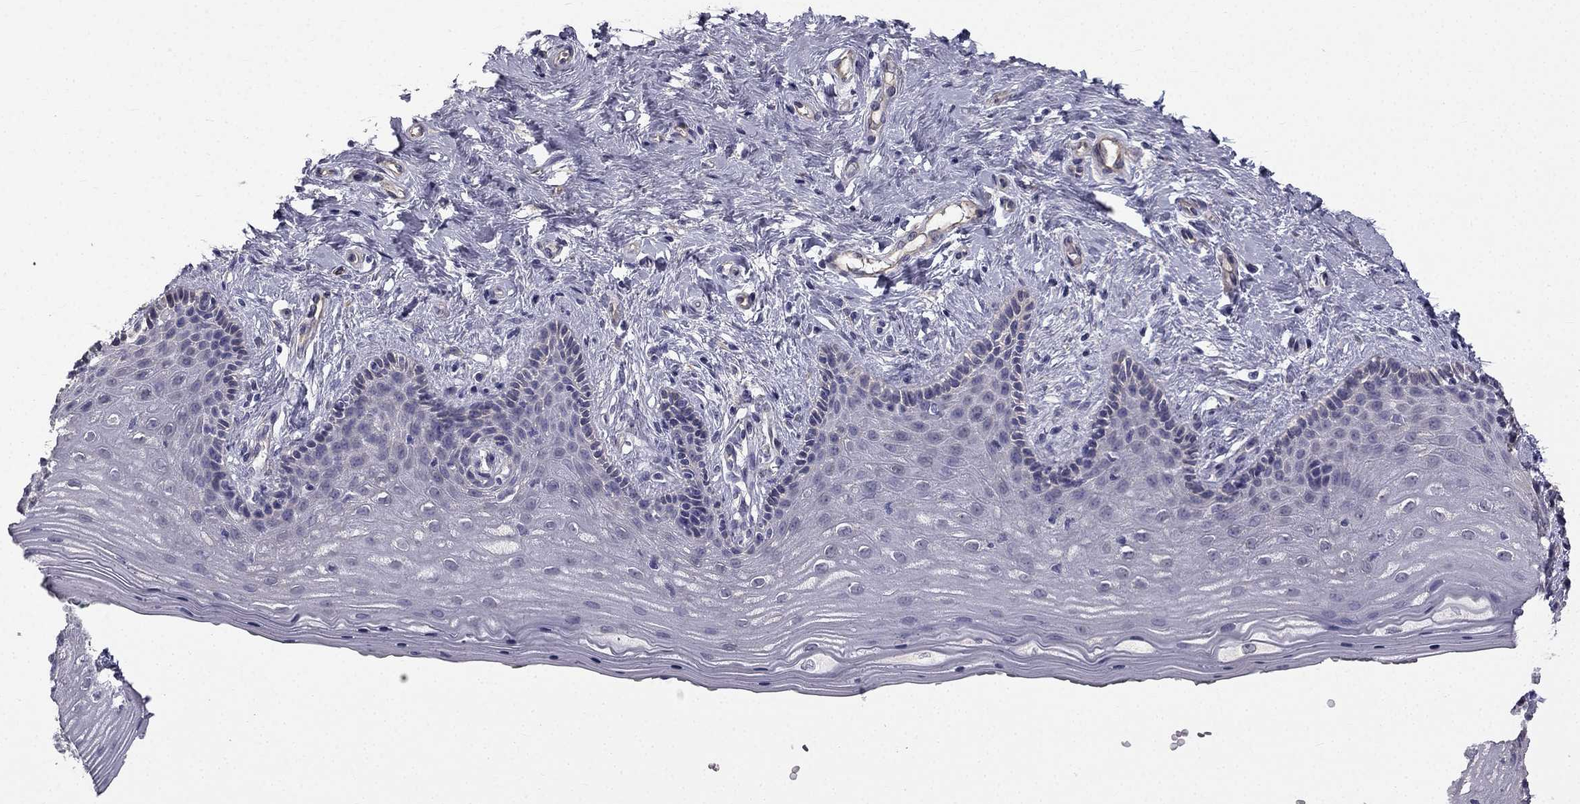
{"staining": {"intensity": "negative", "quantity": "none", "location": "none"}, "tissue": "vagina", "cell_type": "Squamous epithelial cells", "image_type": "normal", "snomed": [{"axis": "morphology", "description": "Normal tissue, NOS"}, {"axis": "topography", "description": "Vagina"}], "caption": "The IHC micrograph has no significant staining in squamous epithelial cells of vagina.", "gene": "CCDC40", "patient": {"sex": "female", "age": 45}}